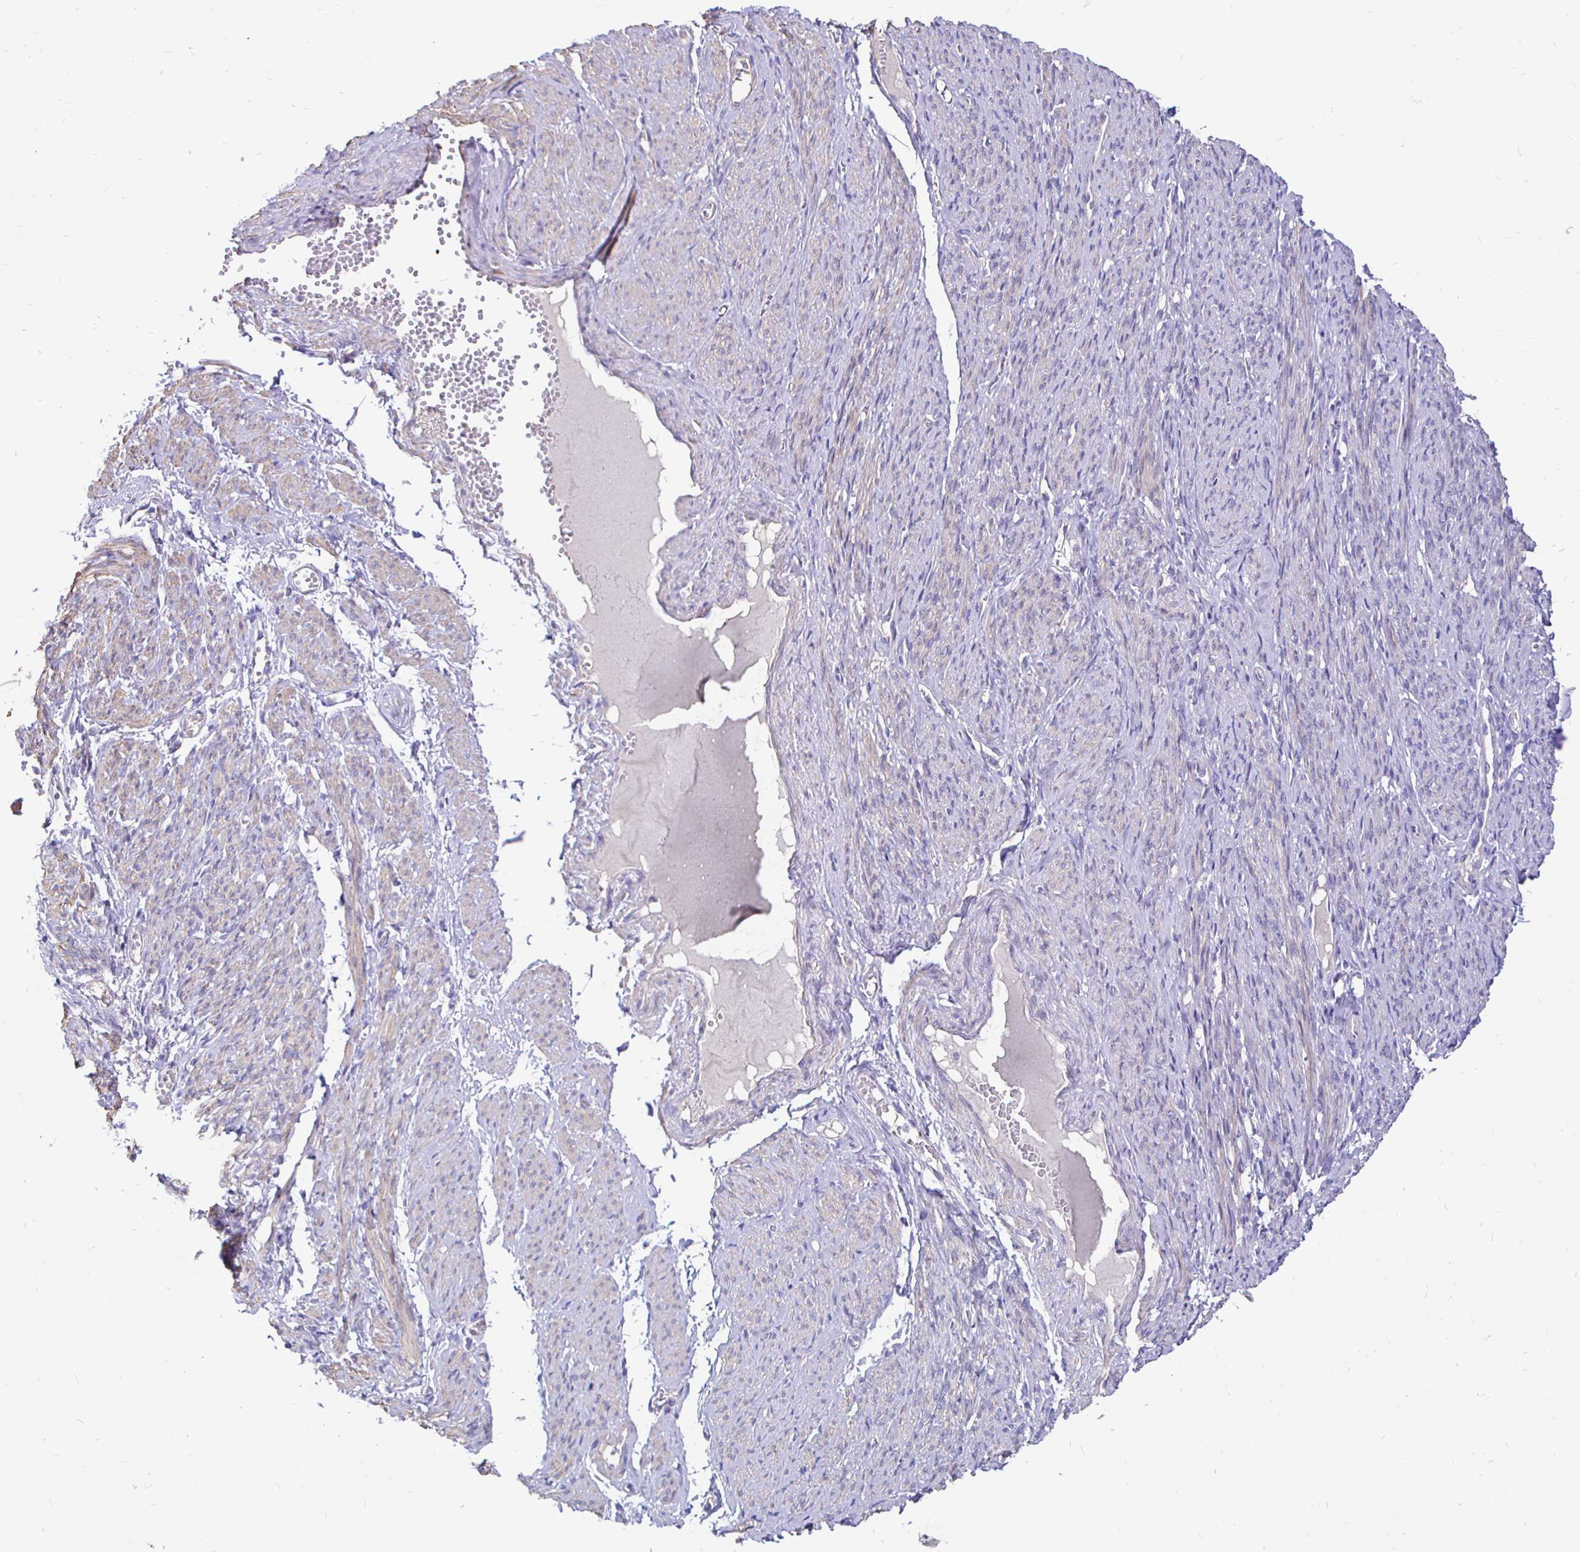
{"staining": {"intensity": "moderate", "quantity": "25%-75%", "location": "cytoplasmic/membranous"}, "tissue": "smooth muscle", "cell_type": "Smooth muscle cells", "image_type": "normal", "snomed": [{"axis": "morphology", "description": "Normal tissue, NOS"}, {"axis": "topography", "description": "Smooth muscle"}], "caption": "Immunohistochemistry (IHC) of normal smooth muscle displays medium levels of moderate cytoplasmic/membranous positivity in approximately 25%-75% of smooth muscle cells.", "gene": "NECAB1", "patient": {"sex": "female", "age": 65}}